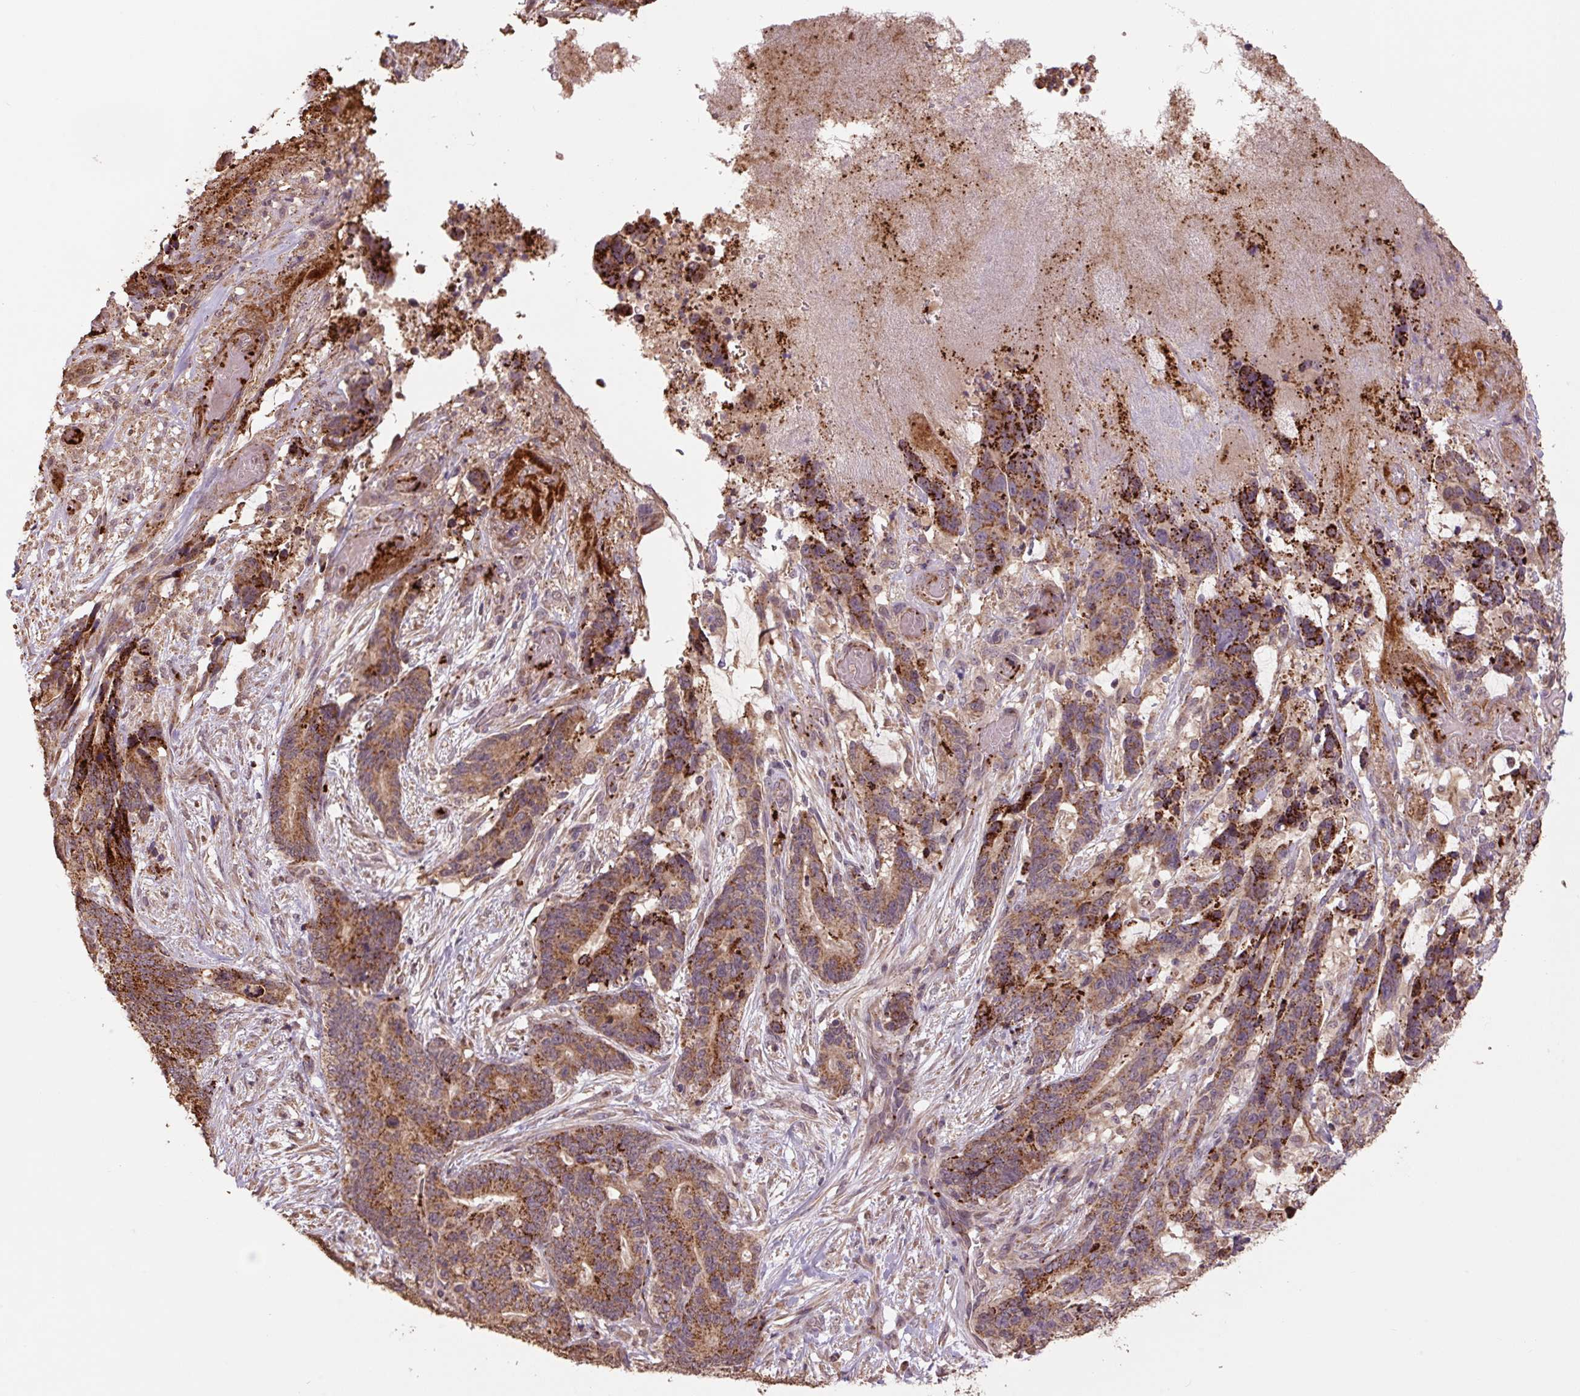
{"staining": {"intensity": "moderate", "quantity": ">75%", "location": "cytoplasmic/membranous"}, "tissue": "stomach cancer", "cell_type": "Tumor cells", "image_type": "cancer", "snomed": [{"axis": "morphology", "description": "Normal tissue, NOS"}, {"axis": "morphology", "description": "Adenocarcinoma, NOS"}, {"axis": "topography", "description": "Stomach"}], "caption": "IHC staining of adenocarcinoma (stomach), which shows medium levels of moderate cytoplasmic/membranous expression in about >75% of tumor cells indicating moderate cytoplasmic/membranous protein staining. The staining was performed using DAB (3,3'-diaminobenzidine) (brown) for protein detection and nuclei were counterstained in hematoxylin (blue).", "gene": "TMEM160", "patient": {"sex": "female", "age": 64}}